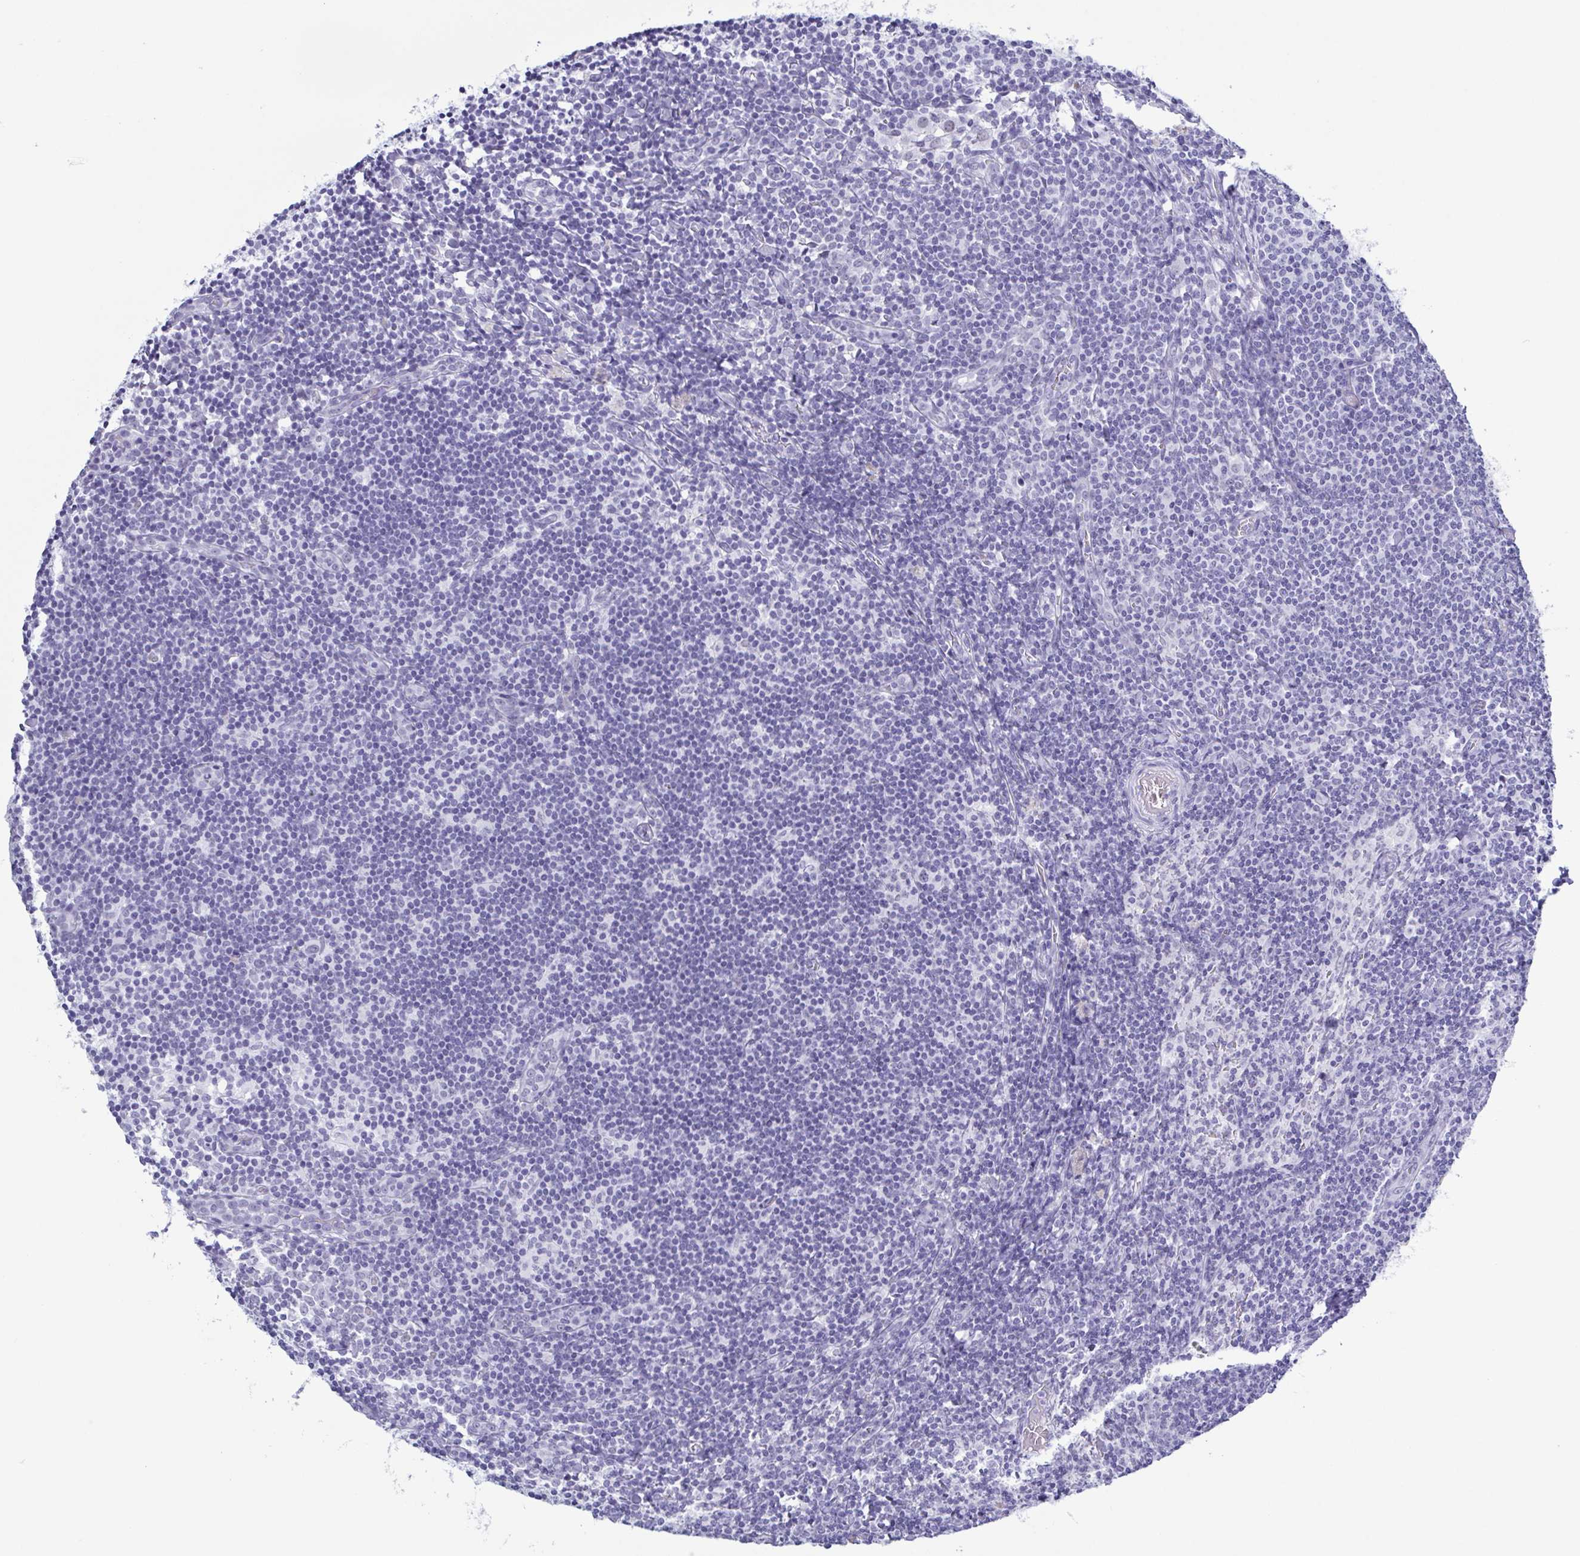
{"staining": {"intensity": "moderate", "quantity": "25%-75%", "location": "nuclear"}, "tissue": "lymph node", "cell_type": "Germinal center cells", "image_type": "normal", "snomed": [{"axis": "morphology", "description": "Normal tissue, NOS"}, {"axis": "topography", "description": "Lymph node"}], "caption": "Protein expression analysis of benign human lymph node reveals moderate nuclear expression in about 25%-75% of germinal center cells. The staining was performed using DAB (3,3'-diaminobenzidine) to visualize the protein expression in brown, while the nuclei were stained in blue with hematoxylin (Magnification: 20x).", "gene": "SUGP2", "patient": {"sex": "female", "age": 41}}